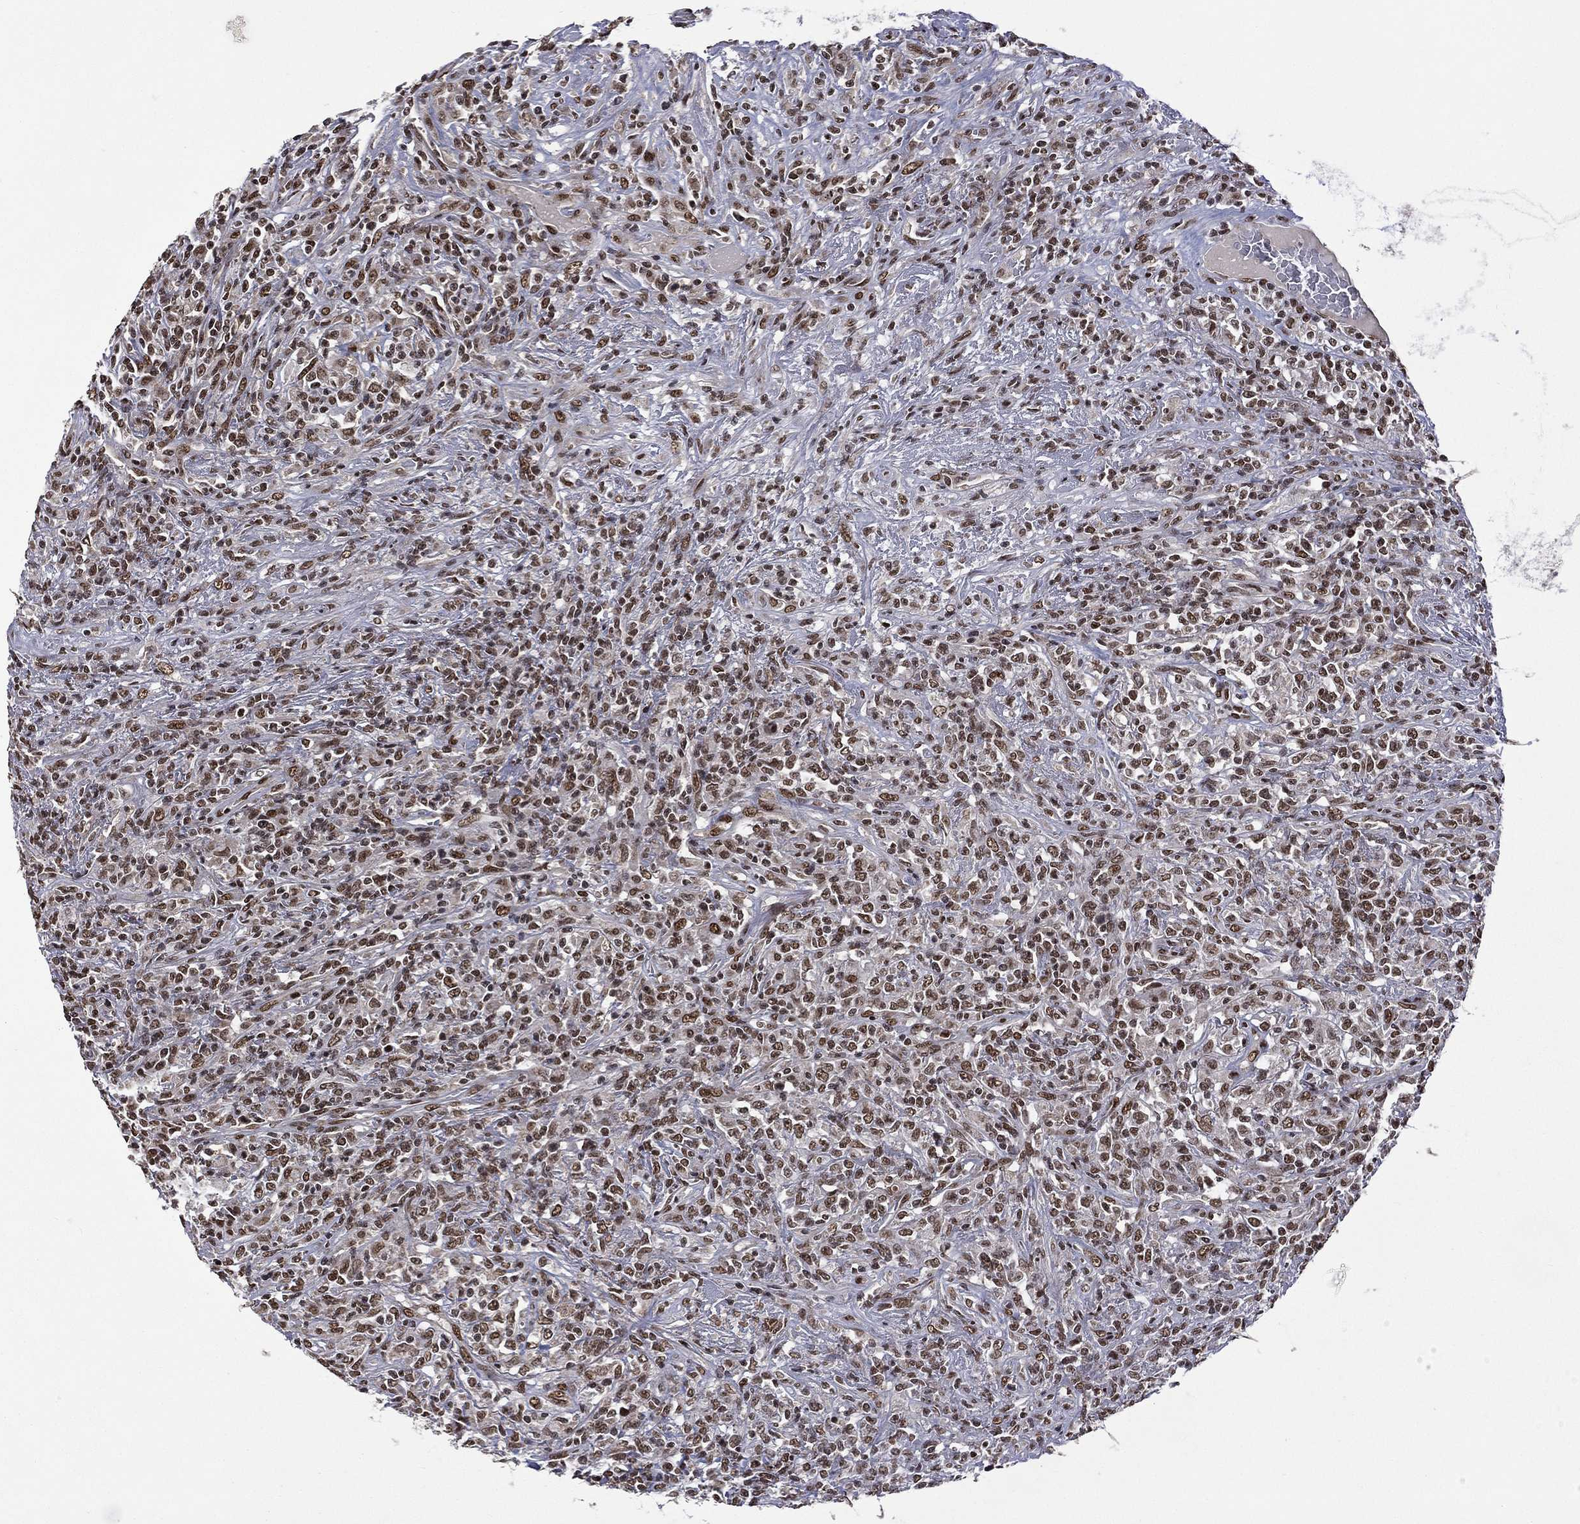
{"staining": {"intensity": "moderate", "quantity": ">75%", "location": "nuclear"}, "tissue": "lymphoma", "cell_type": "Tumor cells", "image_type": "cancer", "snomed": [{"axis": "morphology", "description": "Malignant lymphoma, non-Hodgkin's type, High grade"}, {"axis": "topography", "description": "Lung"}], "caption": "Moderate nuclear expression is identified in approximately >75% of tumor cells in lymphoma.", "gene": "C5orf24", "patient": {"sex": "male", "age": 79}}